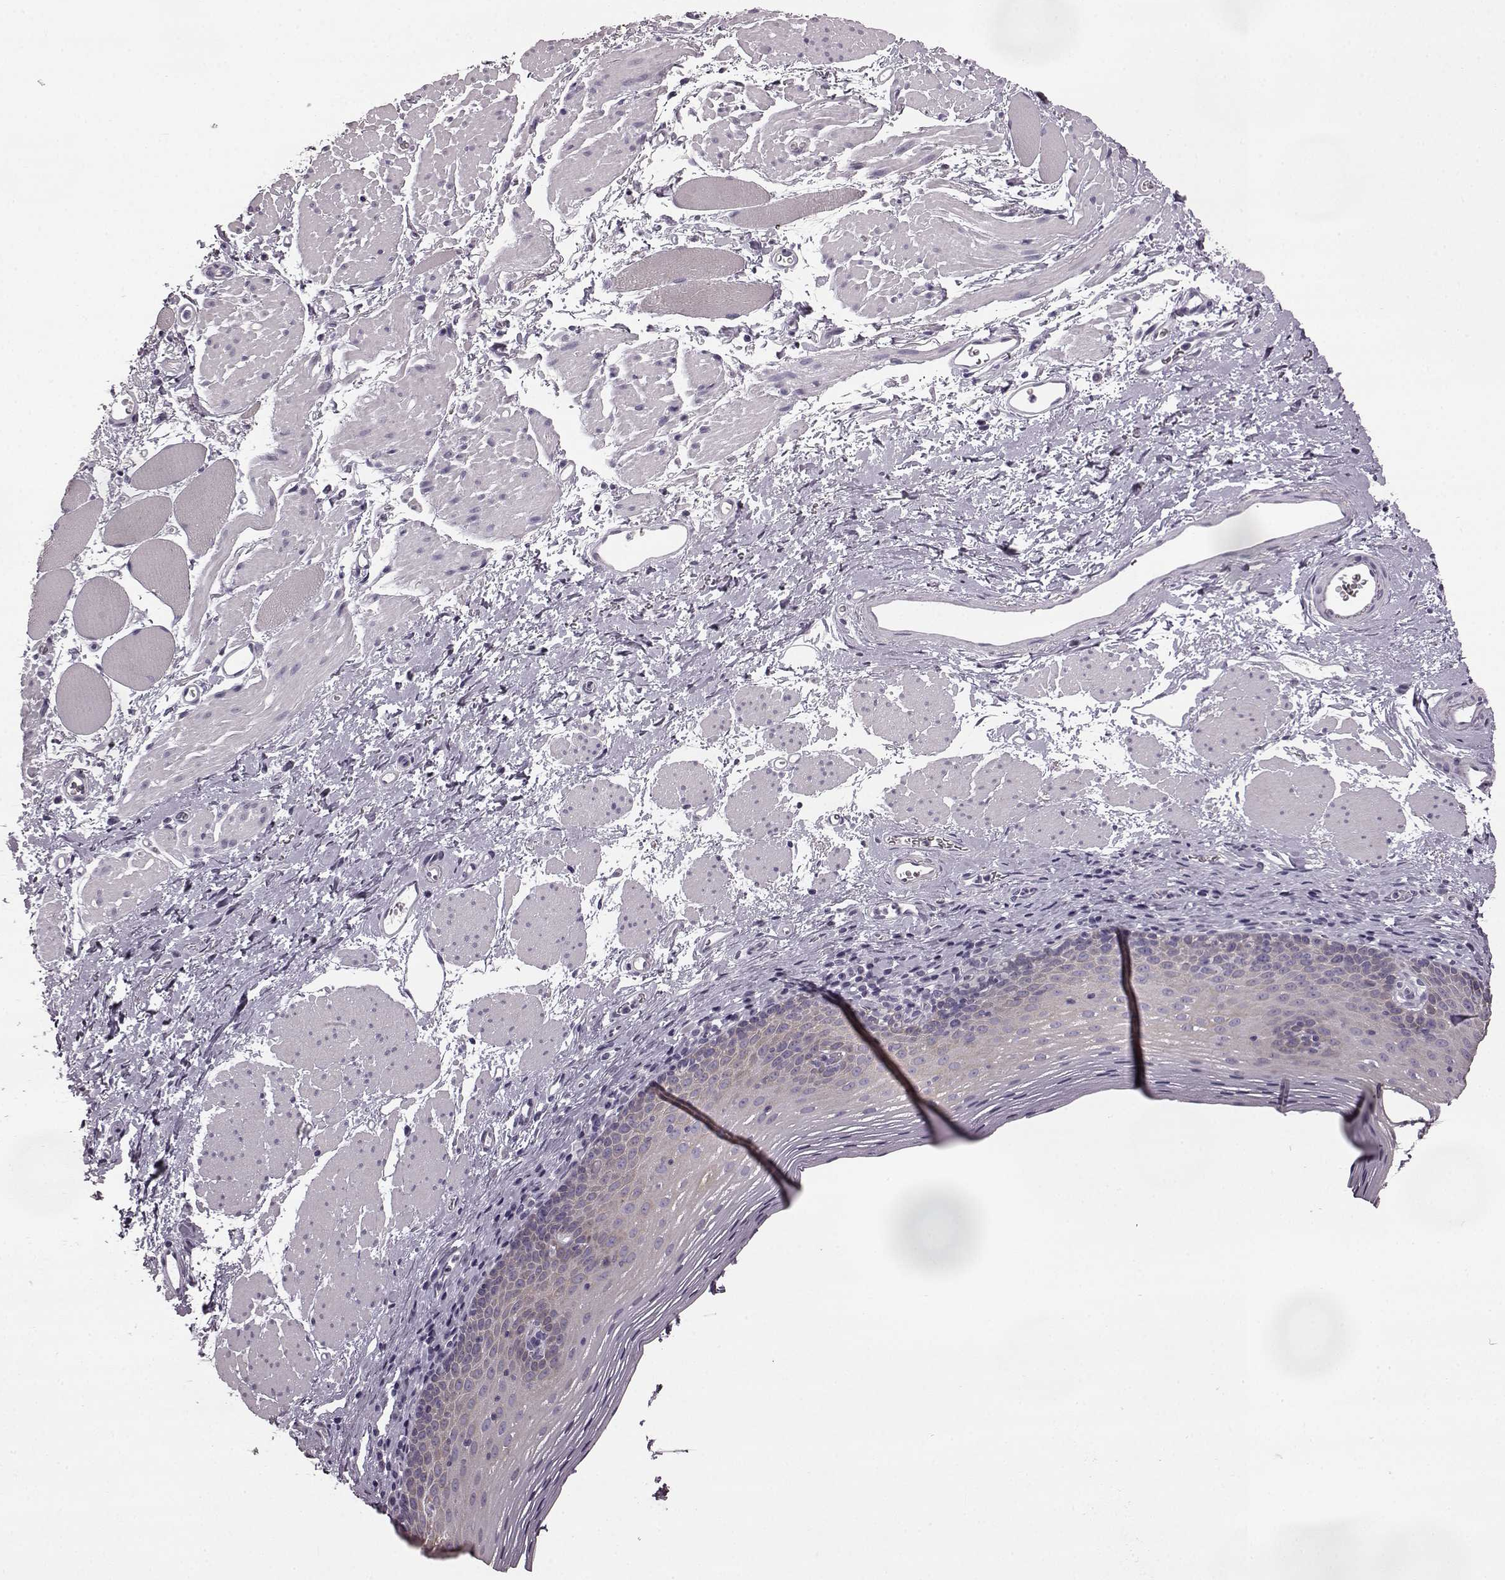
{"staining": {"intensity": "weak", "quantity": "<25%", "location": "cytoplasmic/membranous"}, "tissue": "esophagus", "cell_type": "Squamous epithelial cells", "image_type": "normal", "snomed": [{"axis": "morphology", "description": "Normal tissue, NOS"}, {"axis": "topography", "description": "Esophagus"}], "caption": "Micrograph shows no significant protein expression in squamous epithelial cells of normal esophagus.", "gene": "ODAD4", "patient": {"sex": "female", "age": 68}}